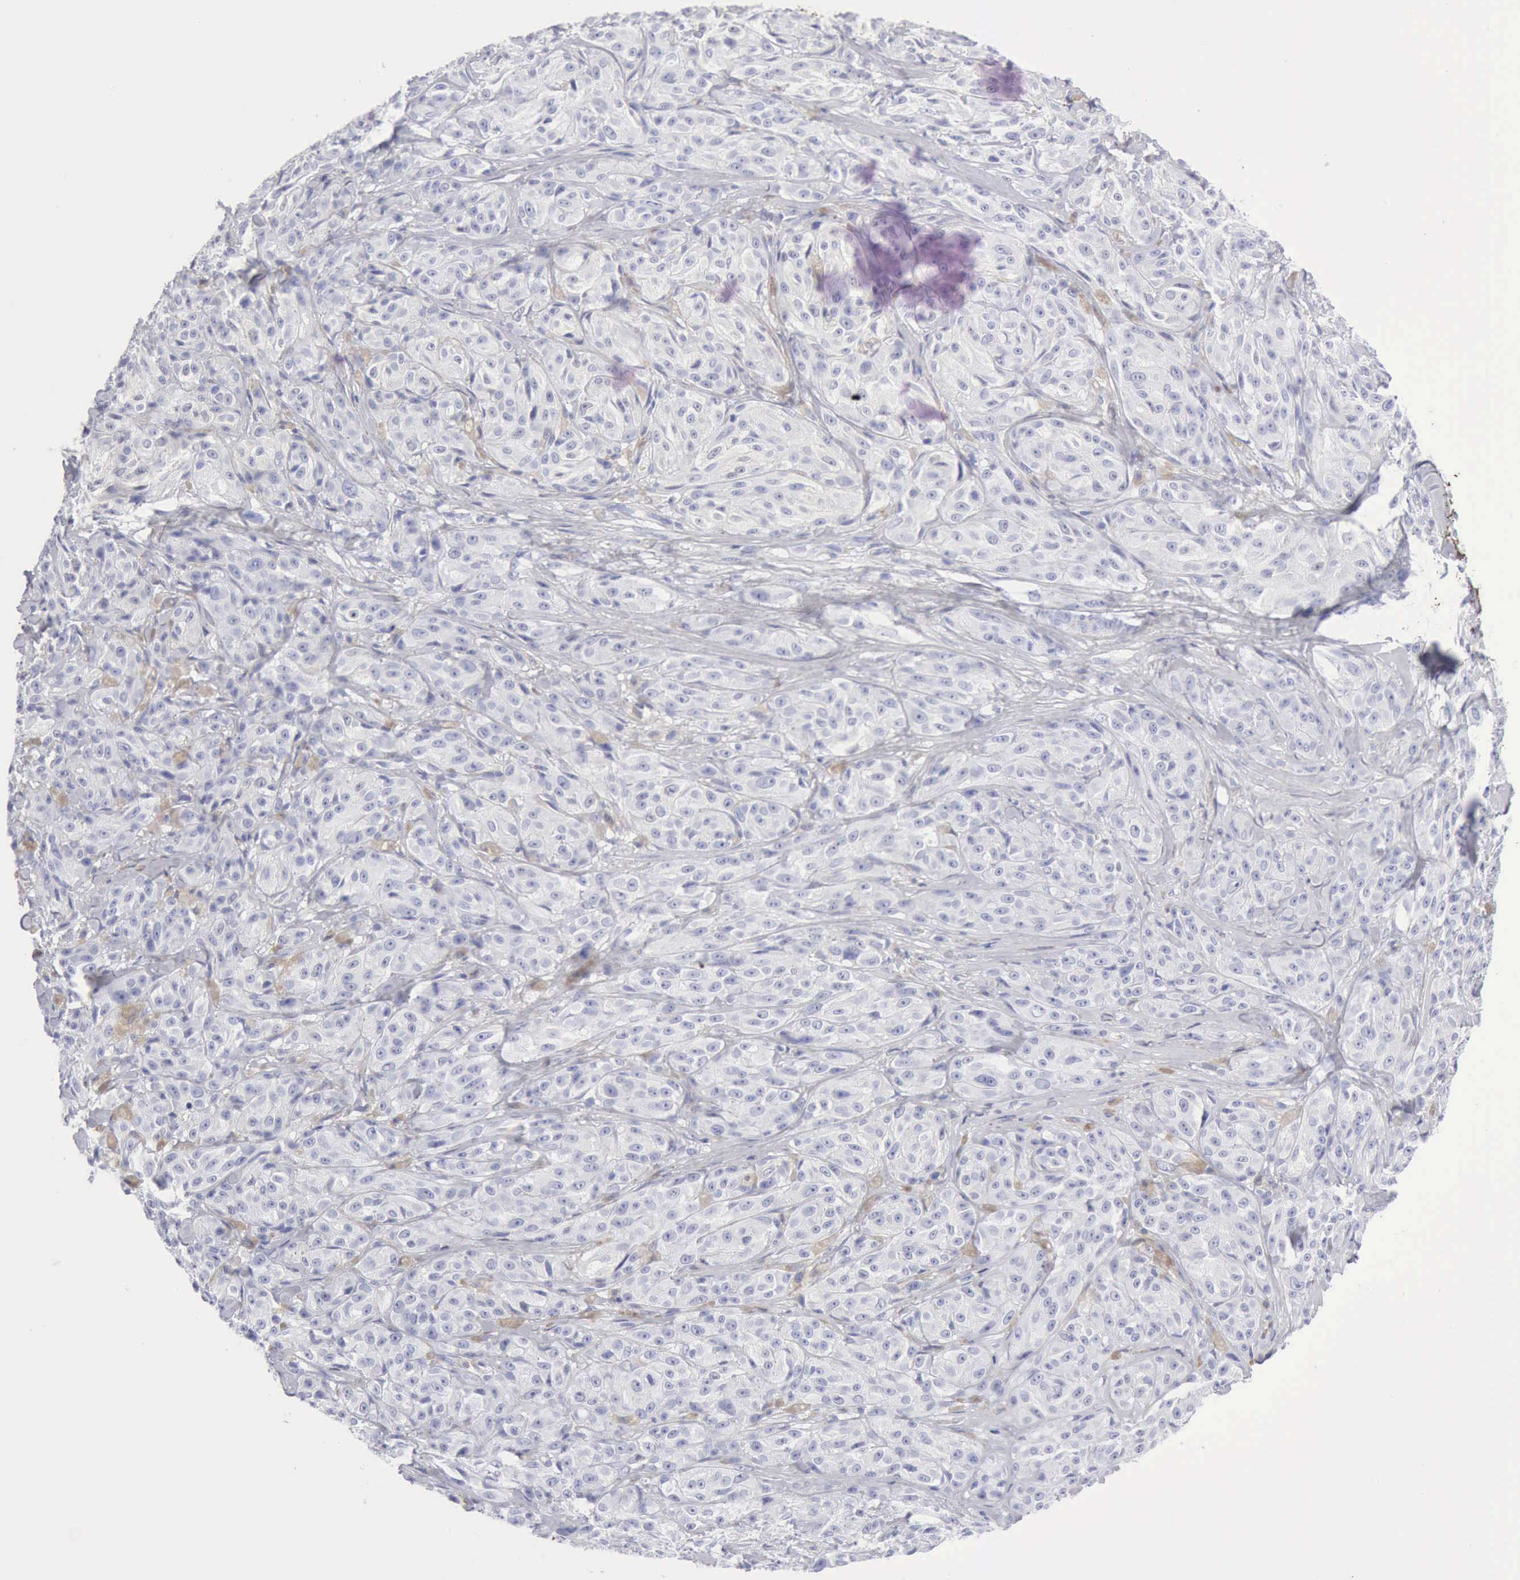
{"staining": {"intensity": "negative", "quantity": "none", "location": "none"}, "tissue": "melanoma", "cell_type": "Tumor cells", "image_type": "cancer", "snomed": [{"axis": "morphology", "description": "Malignant melanoma, NOS"}, {"axis": "topography", "description": "Skin"}], "caption": "Immunohistochemistry of malignant melanoma reveals no positivity in tumor cells. Brightfield microscopy of IHC stained with DAB (3,3'-diaminobenzidine) (brown) and hematoxylin (blue), captured at high magnification.", "gene": "KRT5", "patient": {"sex": "male", "age": 56}}